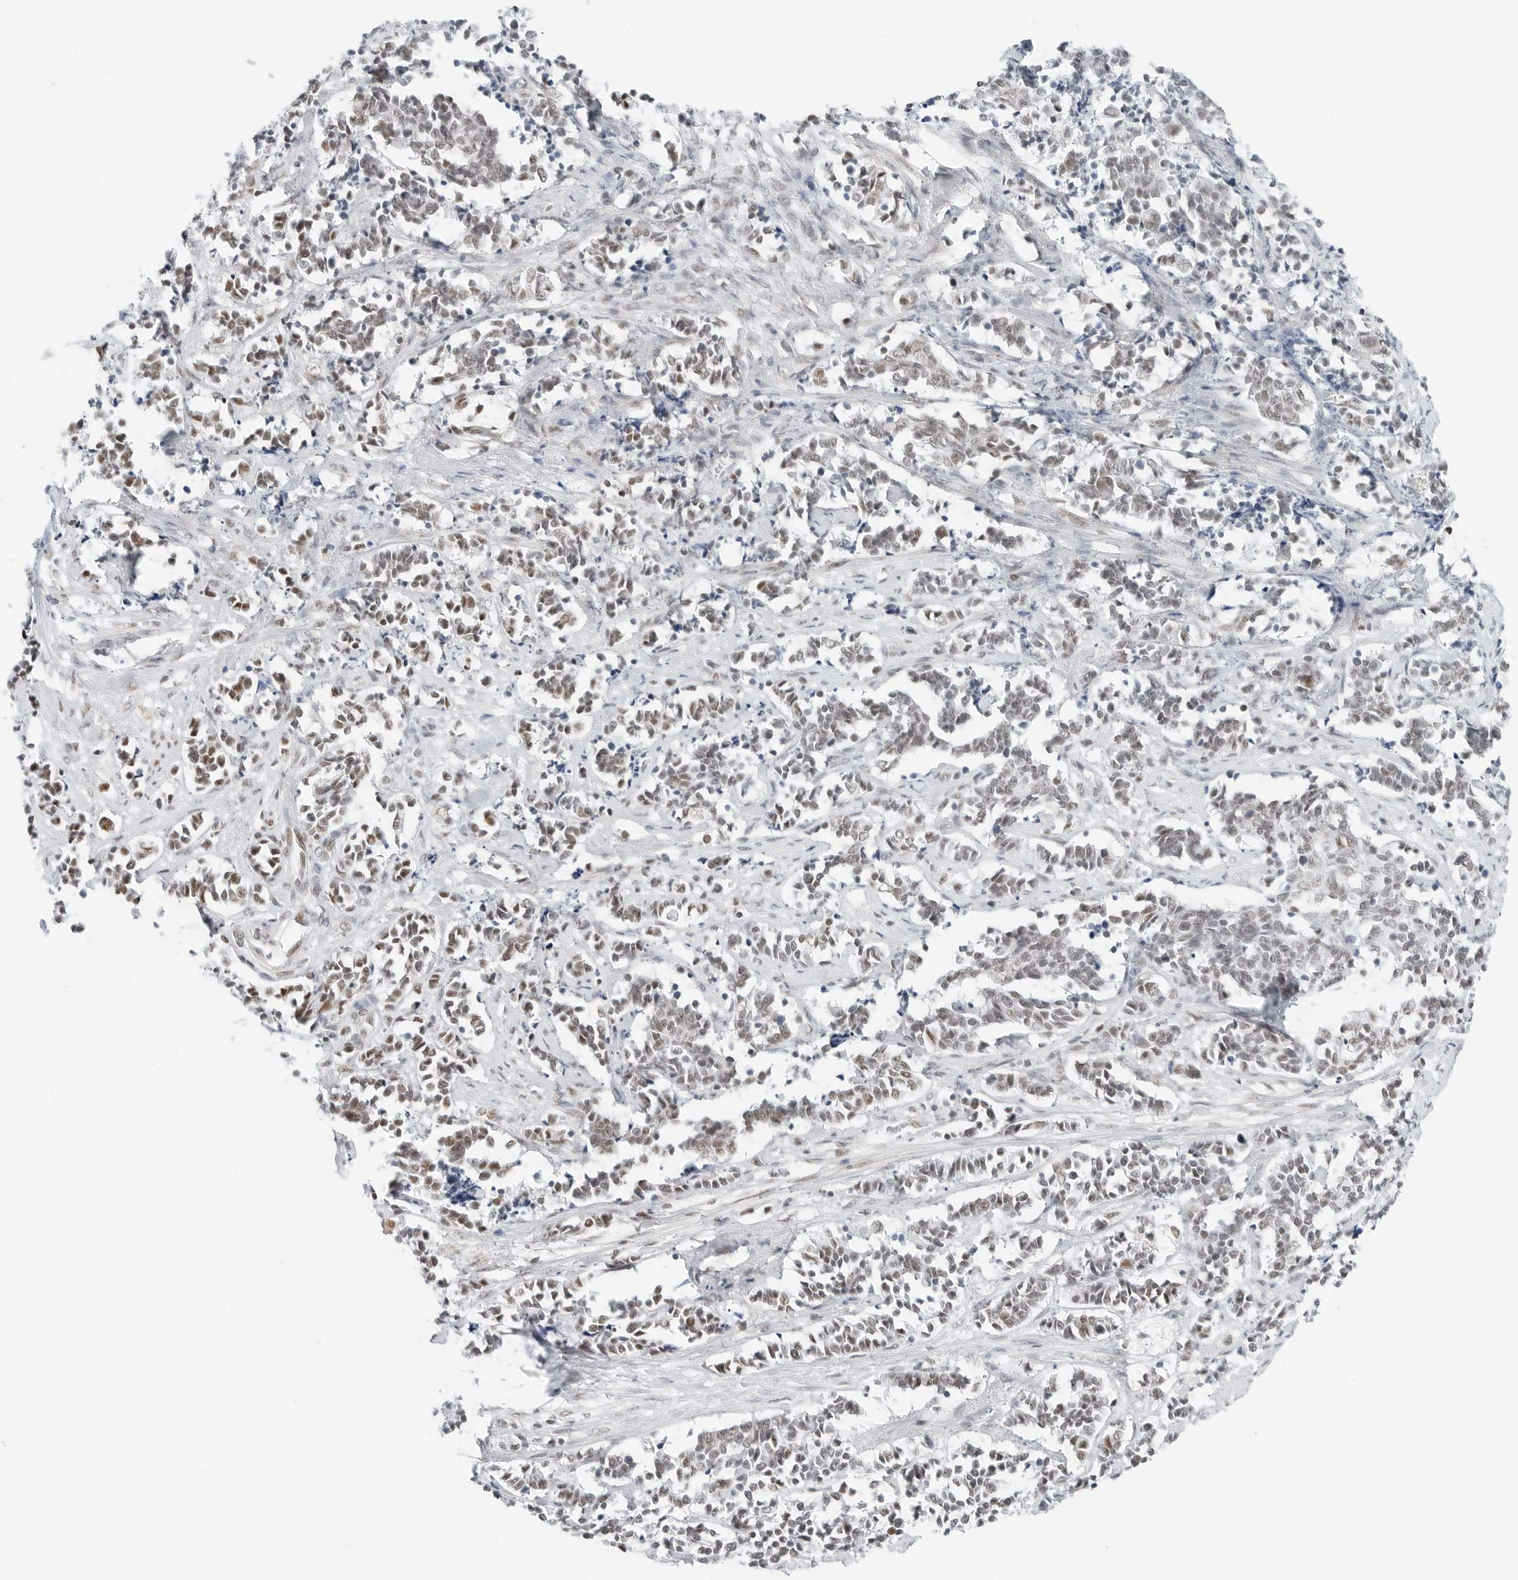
{"staining": {"intensity": "weak", "quantity": "25%-75%", "location": "nuclear"}, "tissue": "cervical cancer", "cell_type": "Tumor cells", "image_type": "cancer", "snomed": [{"axis": "morphology", "description": "Normal tissue, NOS"}, {"axis": "morphology", "description": "Squamous cell carcinoma, NOS"}, {"axis": "topography", "description": "Cervix"}], "caption": "Weak nuclear protein staining is present in about 25%-75% of tumor cells in squamous cell carcinoma (cervical).", "gene": "CRTC2", "patient": {"sex": "female", "age": 35}}